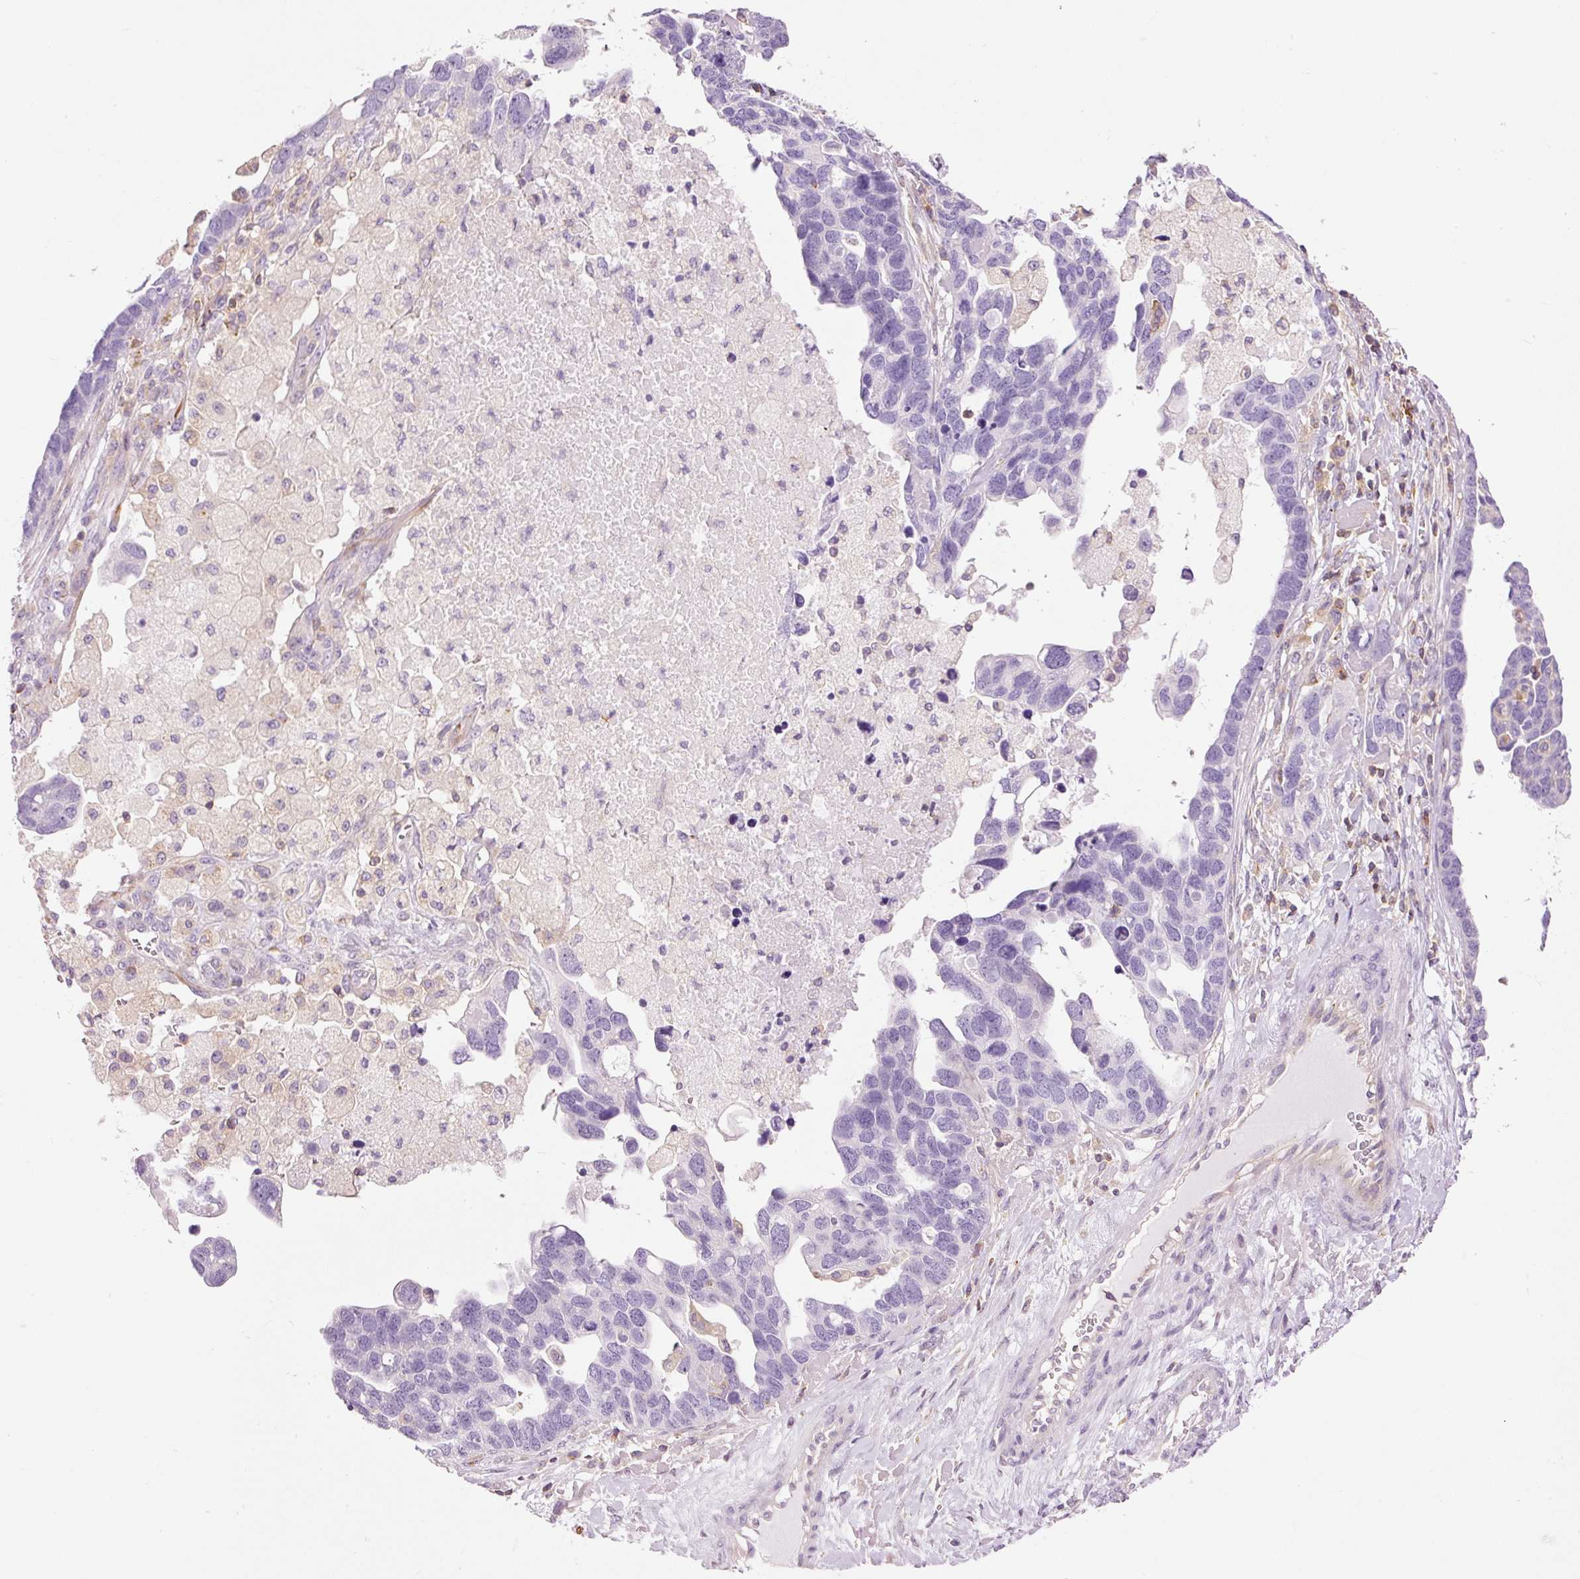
{"staining": {"intensity": "negative", "quantity": "none", "location": "none"}, "tissue": "ovarian cancer", "cell_type": "Tumor cells", "image_type": "cancer", "snomed": [{"axis": "morphology", "description": "Cystadenocarcinoma, serous, NOS"}, {"axis": "topography", "description": "Ovary"}], "caption": "Protein analysis of serous cystadenocarcinoma (ovarian) demonstrates no significant expression in tumor cells.", "gene": "DOK6", "patient": {"sex": "female", "age": 54}}